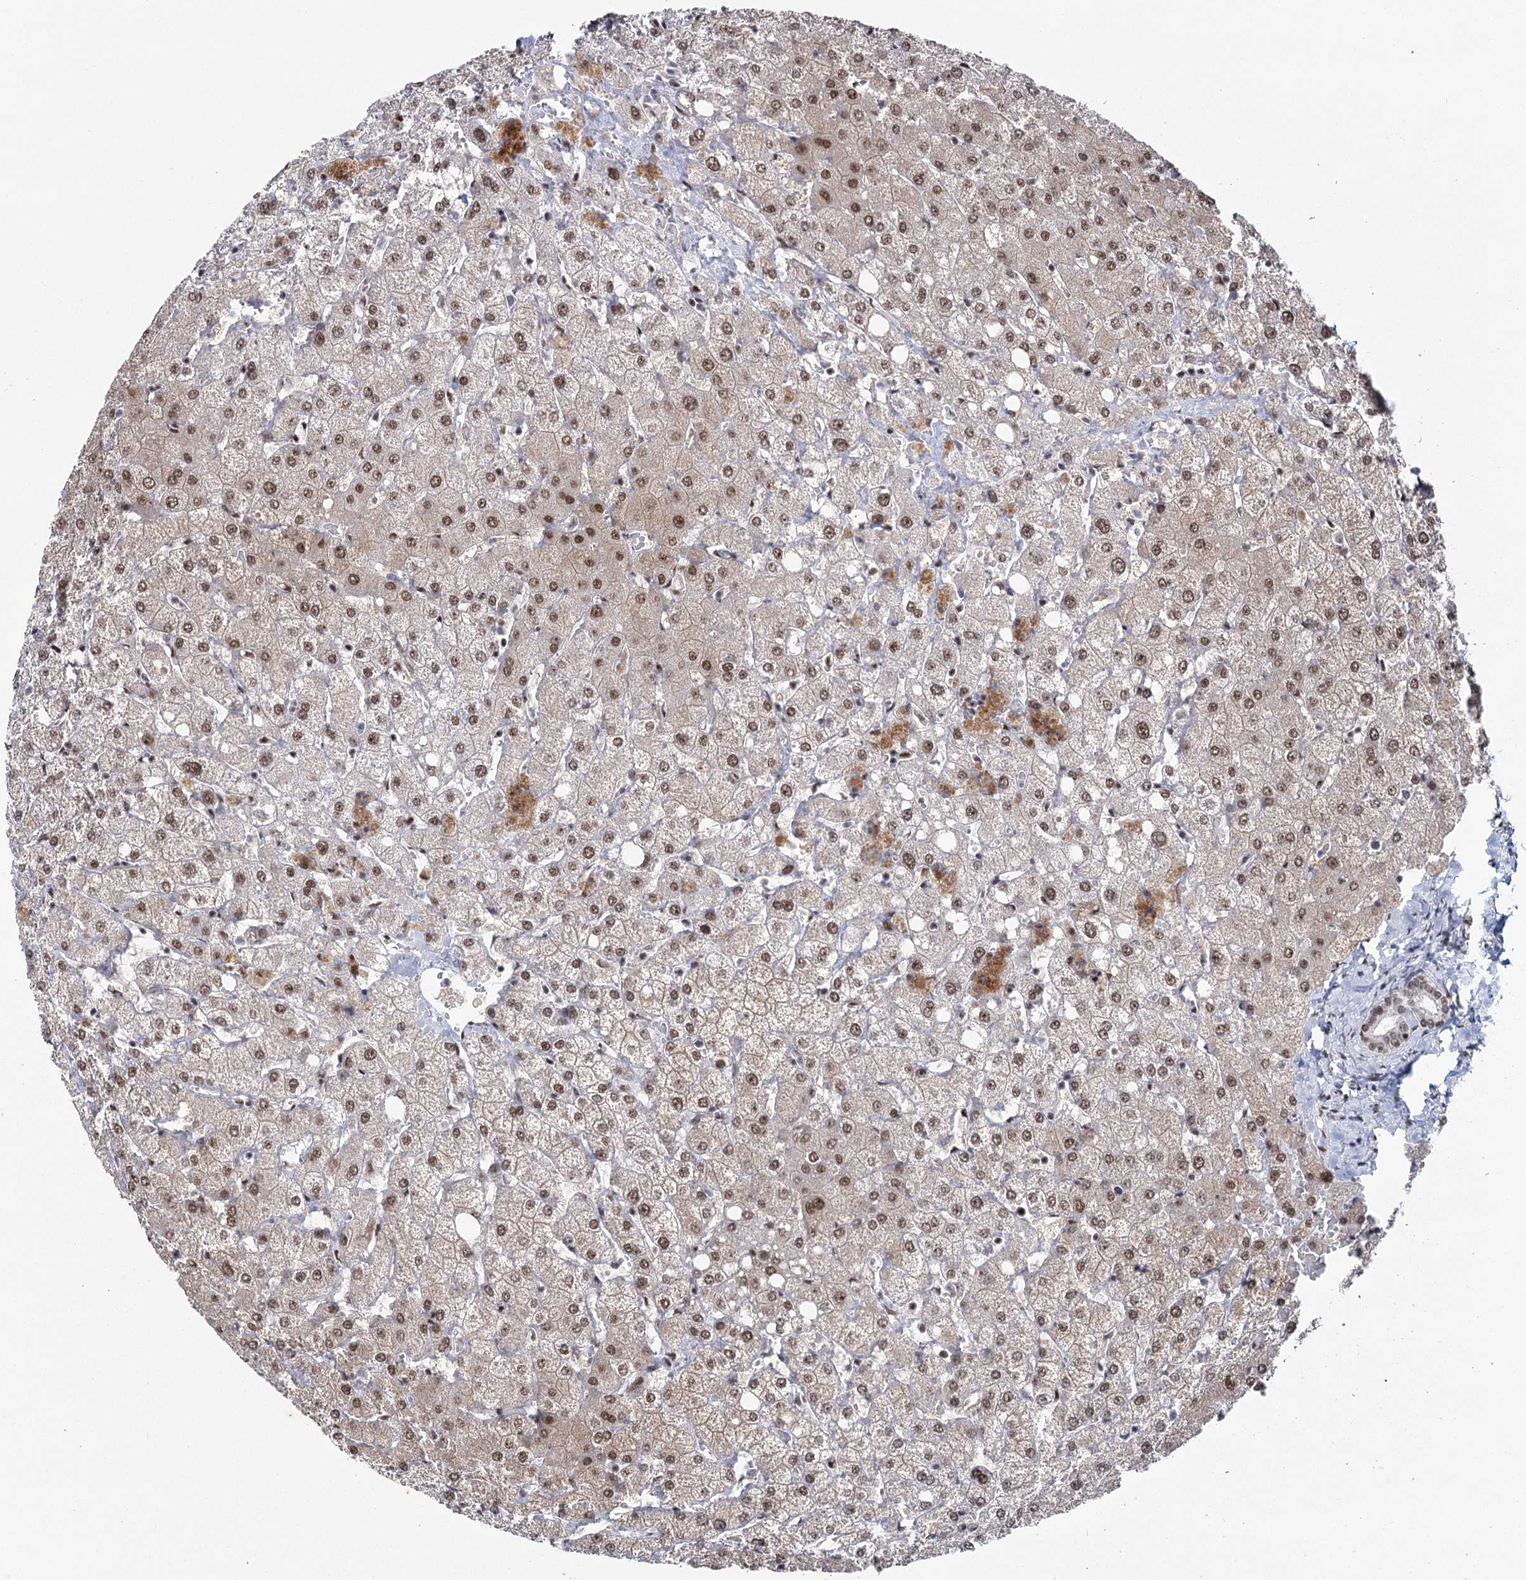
{"staining": {"intensity": "moderate", "quantity": "25%-75%", "location": "nuclear"}, "tissue": "liver", "cell_type": "Cholangiocytes", "image_type": "normal", "snomed": [{"axis": "morphology", "description": "Normal tissue, NOS"}, {"axis": "topography", "description": "Liver"}], "caption": "DAB (3,3'-diaminobenzidine) immunohistochemical staining of unremarkable human liver demonstrates moderate nuclear protein positivity in about 25%-75% of cholangiocytes.", "gene": "SCAF8", "patient": {"sex": "female", "age": 54}}